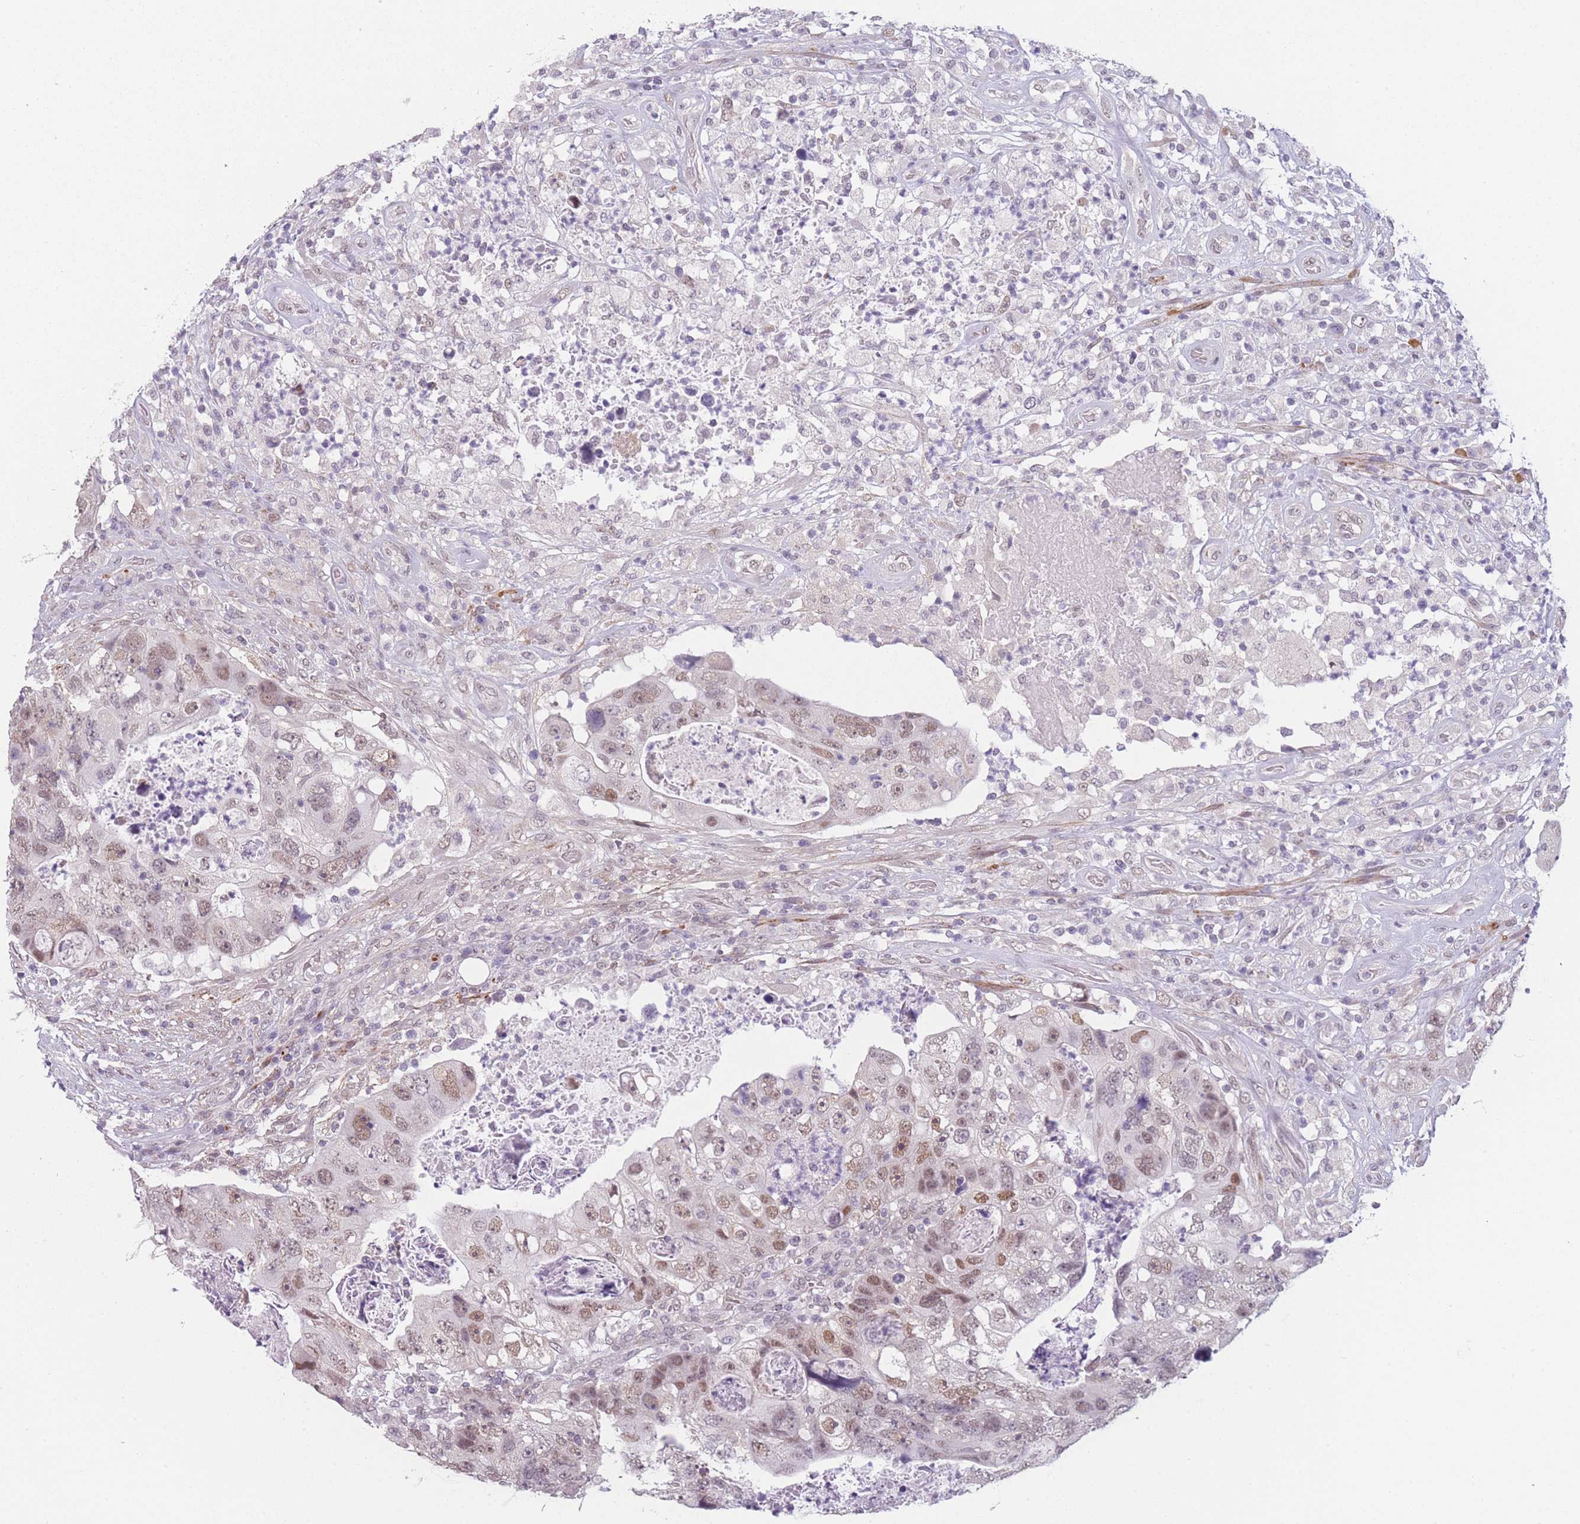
{"staining": {"intensity": "moderate", "quantity": "<25%", "location": "nuclear"}, "tissue": "colorectal cancer", "cell_type": "Tumor cells", "image_type": "cancer", "snomed": [{"axis": "morphology", "description": "Adenocarcinoma, NOS"}, {"axis": "topography", "description": "Rectum"}], "caption": "Protein expression by IHC displays moderate nuclear positivity in approximately <25% of tumor cells in colorectal adenocarcinoma. The staining was performed using DAB, with brown indicating positive protein expression. Nuclei are stained blue with hematoxylin.", "gene": "SIN3B", "patient": {"sex": "male", "age": 59}}